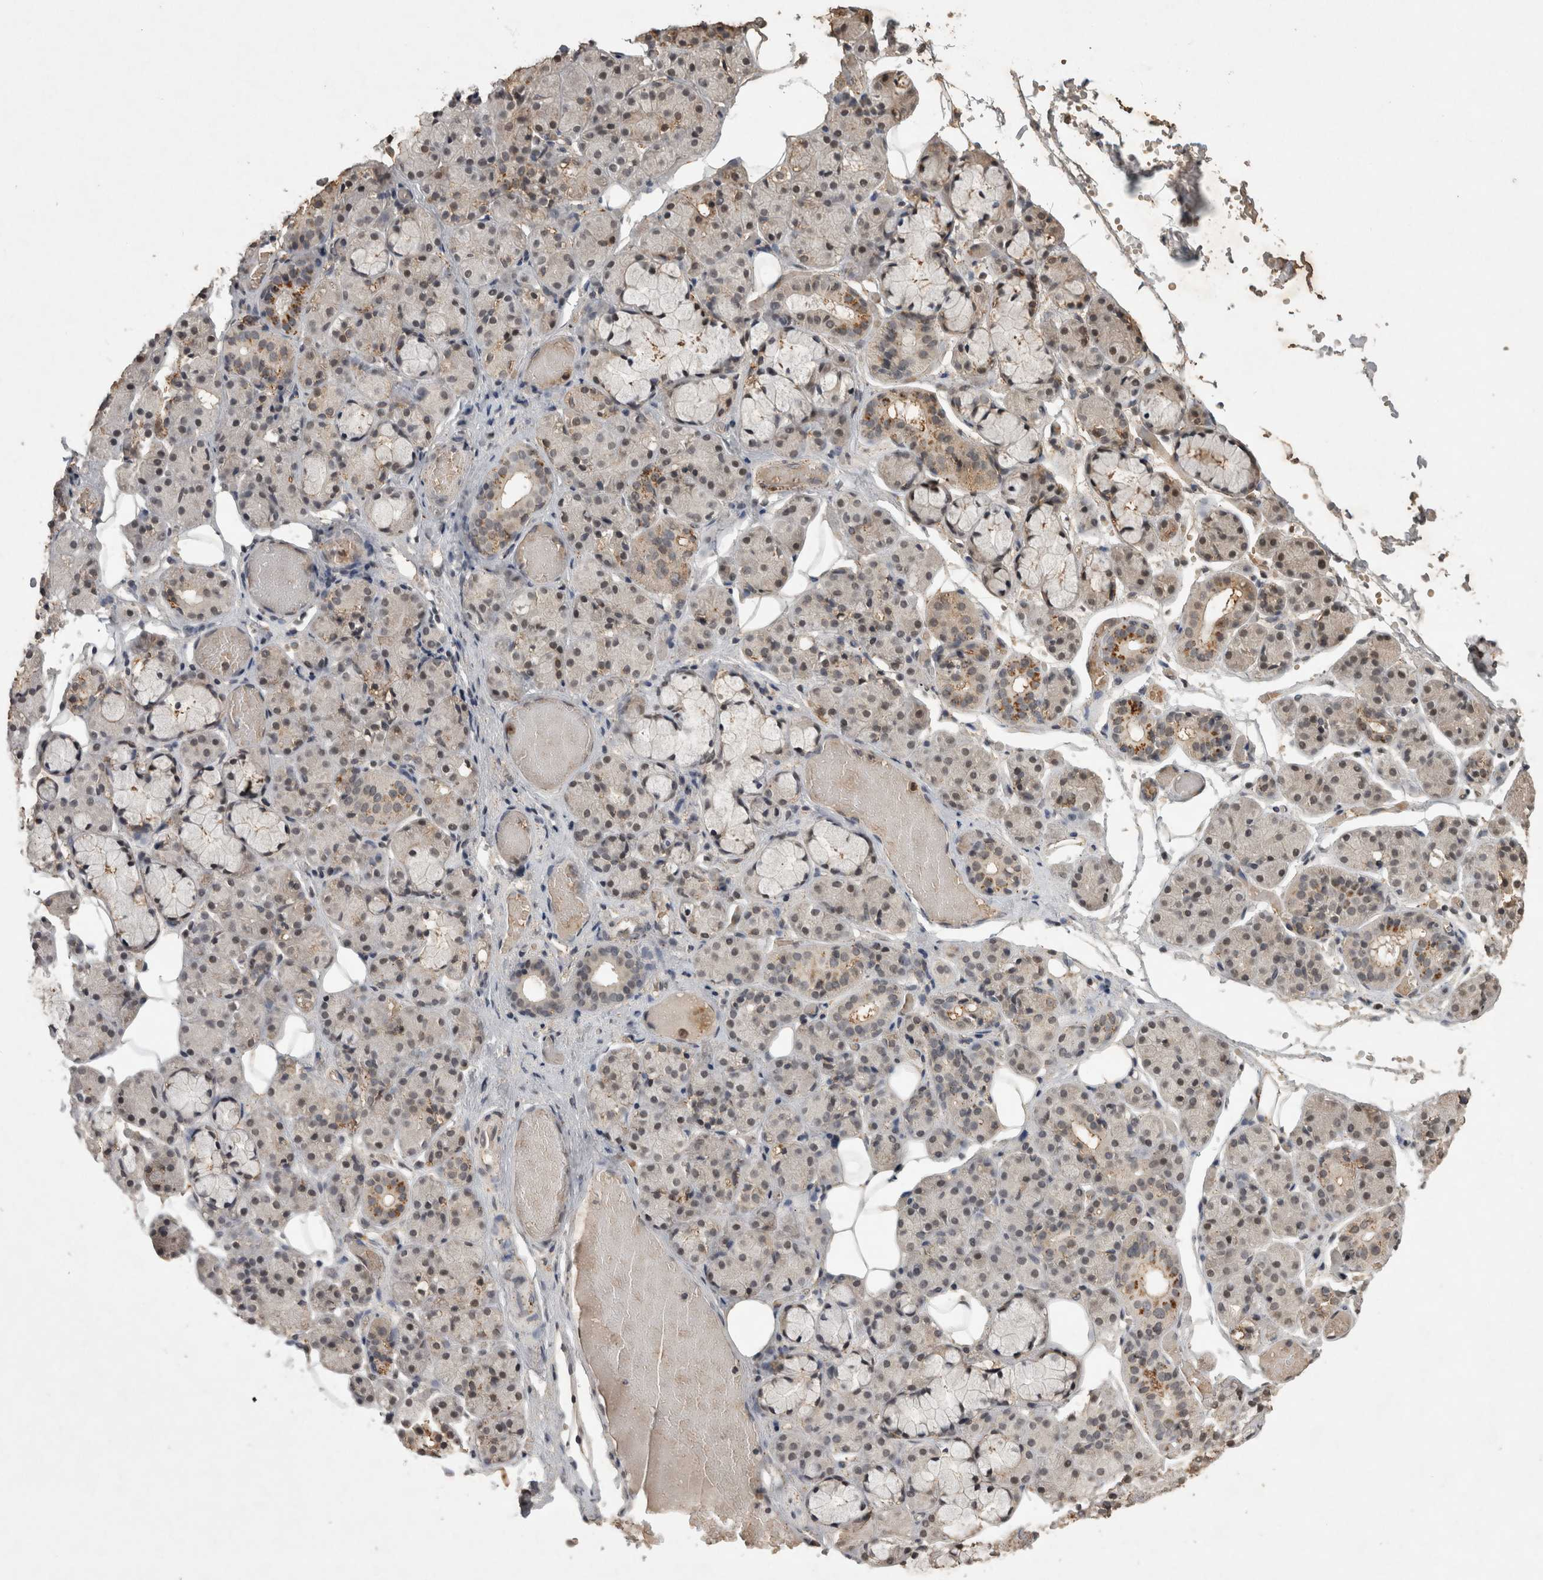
{"staining": {"intensity": "moderate", "quantity": "25%-75%", "location": "cytoplasmic/membranous,nuclear"}, "tissue": "salivary gland", "cell_type": "Glandular cells", "image_type": "normal", "snomed": [{"axis": "morphology", "description": "Normal tissue, NOS"}, {"axis": "topography", "description": "Salivary gland"}], "caption": "Protein analysis of benign salivary gland displays moderate cytoplasmic/membranous,nuclear expression in about 25%-75% of glandular cells.", "gene": "HRK", "patient": {"sex": "male", "age": 63}}